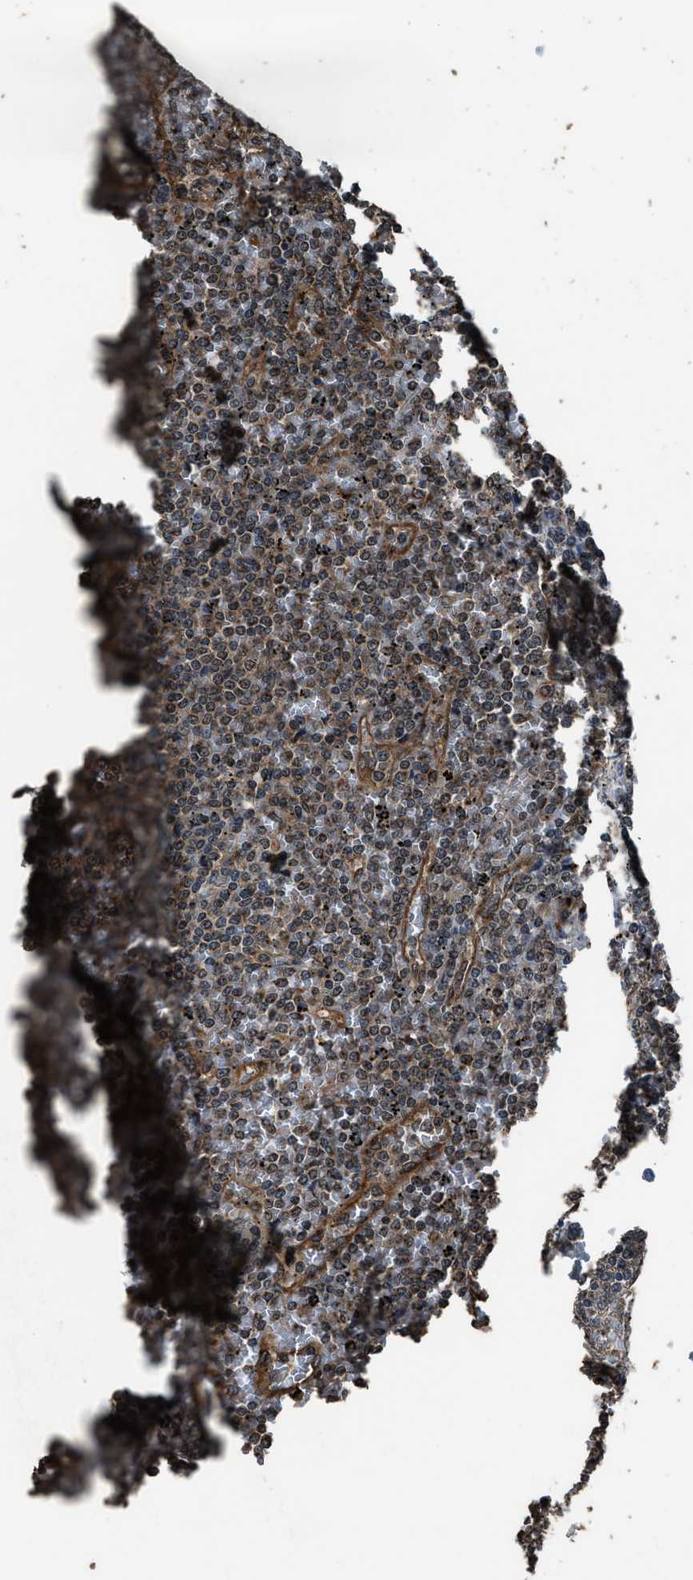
{"staining": {"intensity": "weak", "quantity": "25%-75%", "location": "cytoplasmic/membranous"}, "tissue": "lymphoma", "cell_type": "Tumor cells", "image_type": "cancer", "snomed": [{"axis": "morphology", "description": "Malignant lymphoma, non-Hodgkin's type, Low grade"}, {"axis": "topography", "description": "Spleen"}], "caption": "Immunohistochemical staining of low-grade malignant lymphoma, non-Hodgkin's type reveals weak cytoplasmic/membranous protein expression in about 25%-75% of tumor cells. Ihc stains the protein of interest in brown and the nuclei are stained blue.", "gene": "SLC38A10", "patient": {"sex": "female", "age": 19}}